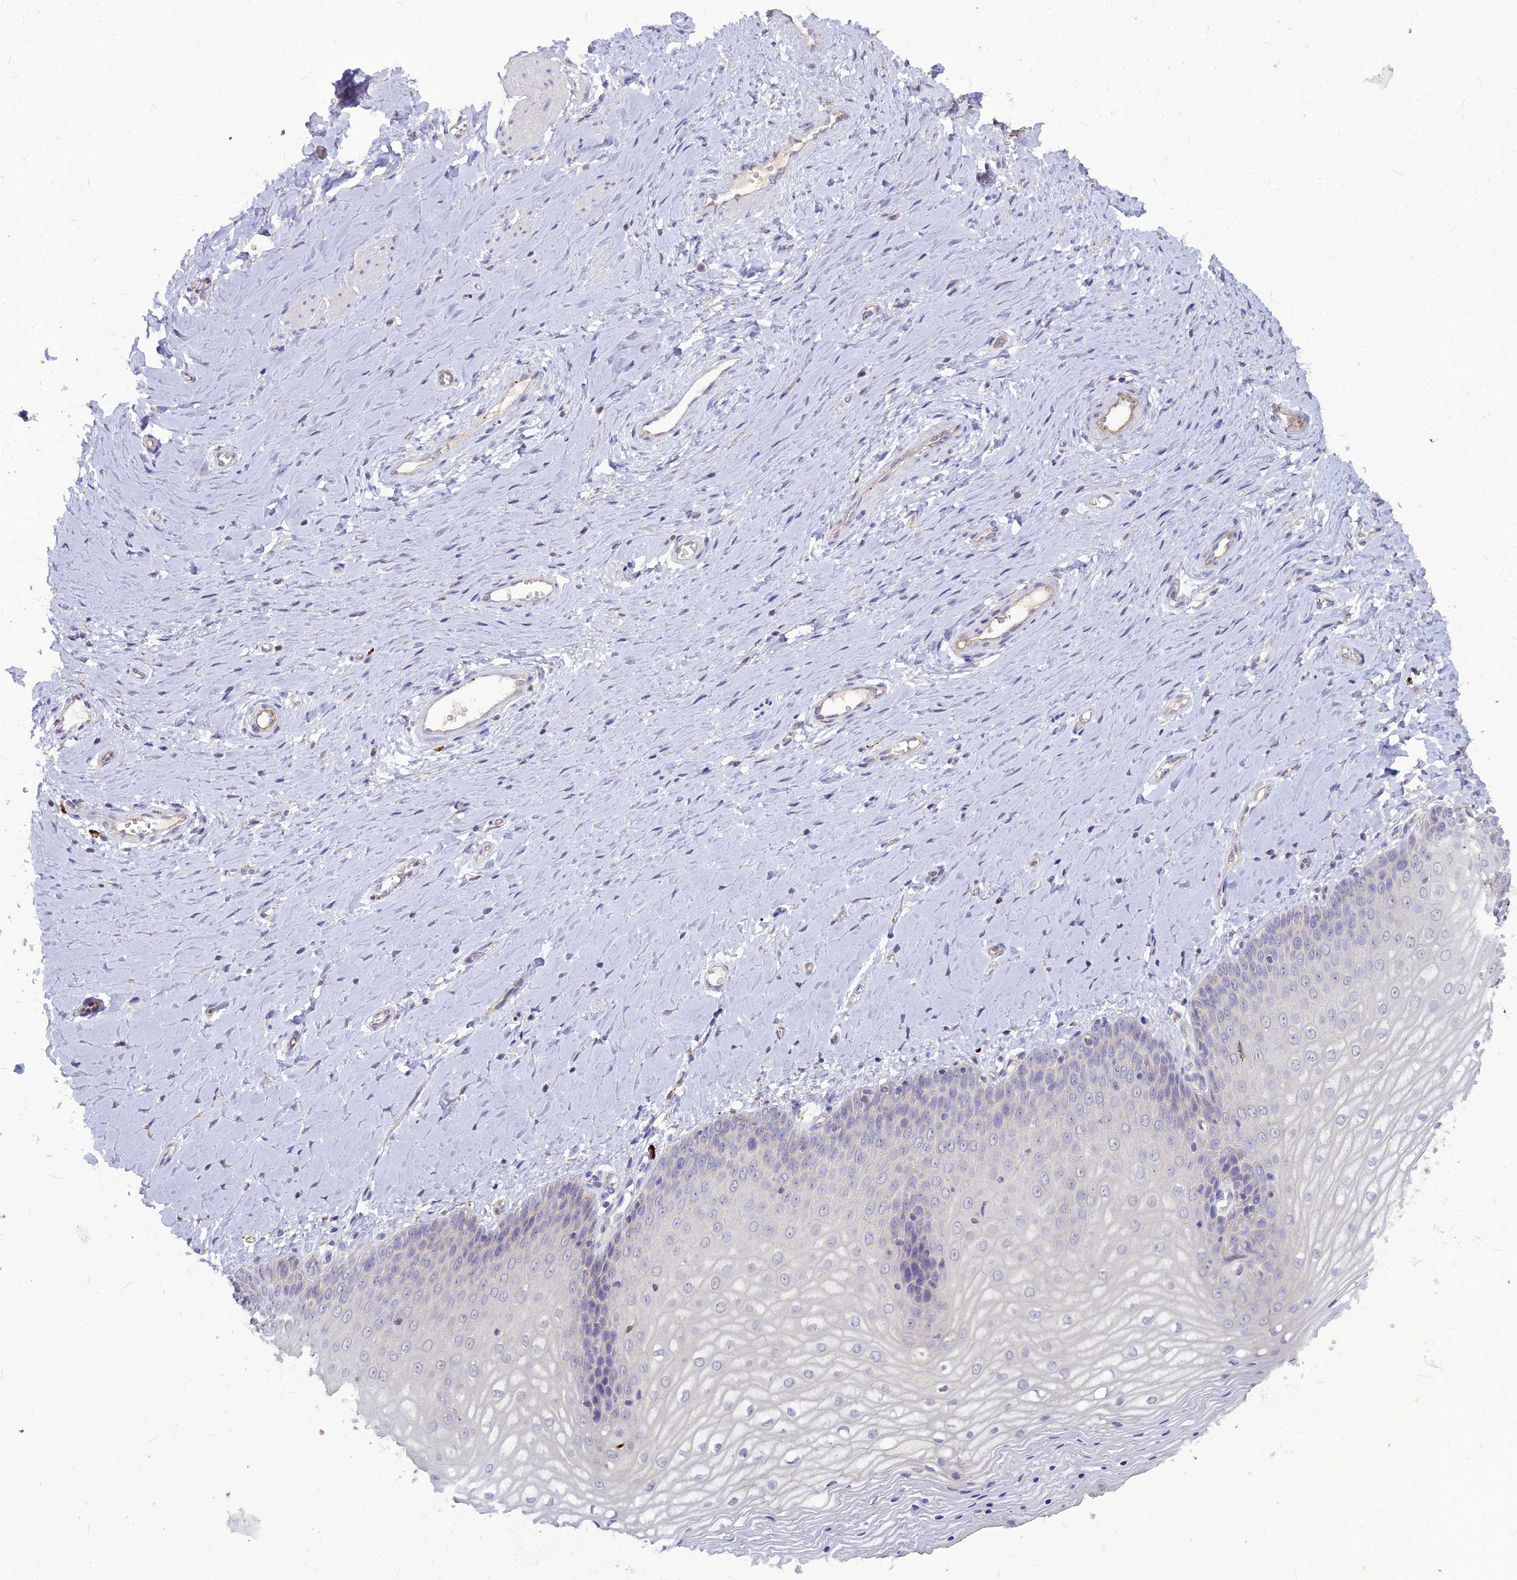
{"staining": {"intensity": "weak", "quantity": "<25%", "location": "cytoplasmic/membranous"}, "tissue": "vagina", "cell_type": "Squamous epithelial cells", "image_type": "normal", "snomed": [{"axis": "morphology", "description": "Normal tissue, NOS"}, {"axis": "topography", "description": "Vagina"}], "caption": "Immunohistochemistry (IHC) histopathology image of unremarkable vagina: human vagina stained with DAB (3,3'-diaminobenzidine) demonstrates no significant protein positivity in squamous epithelial cells.", "gene": "PCED1B", "patient": {"sex": "female", "age": 65}}